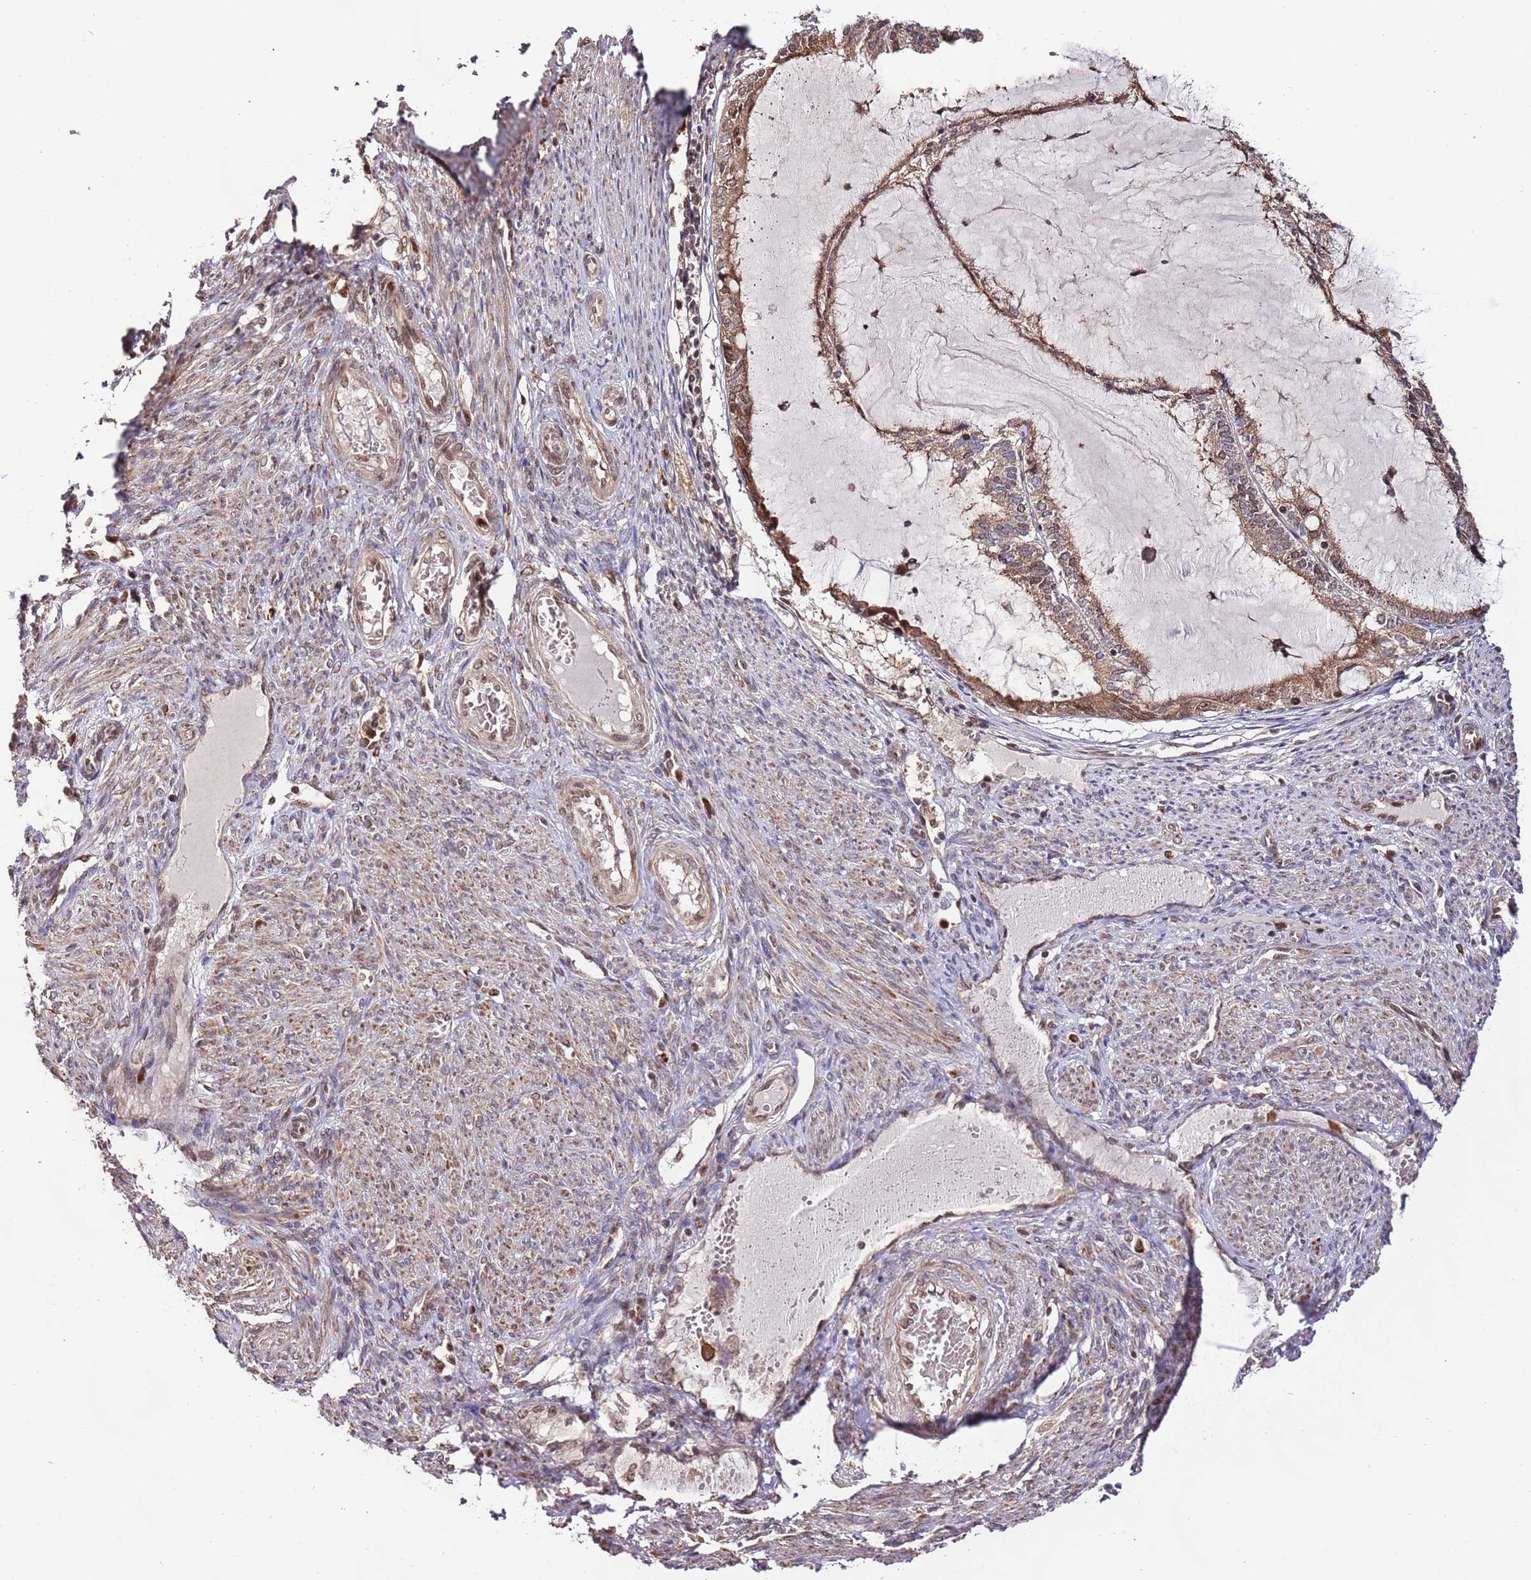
{"staining": {"intensity": "strong", "quantity": ">75%", "location": "cytoplasmic/membranous,nuclear"}, "tissue": "endometrial cancer", "cell_type": "Tumor cells", "image_type": "cancer", "snomed": [{"axis": "morphology", "description": "Adenocarcinoma, NOS"}, {"axis": "topography", "description": "Endometrium"}], "caption": "Strong cytoplasmic/membranous and nuclear protein expression is present in approximately >75% of tumor cells in endometrial adenocarcinoma. (DAB (3,3'-diaminobenzidine) = brown stain, brightfield microscopy at high magnification).", "gene": "RIF1", "patient": {"sex": "female", "age": 81}}